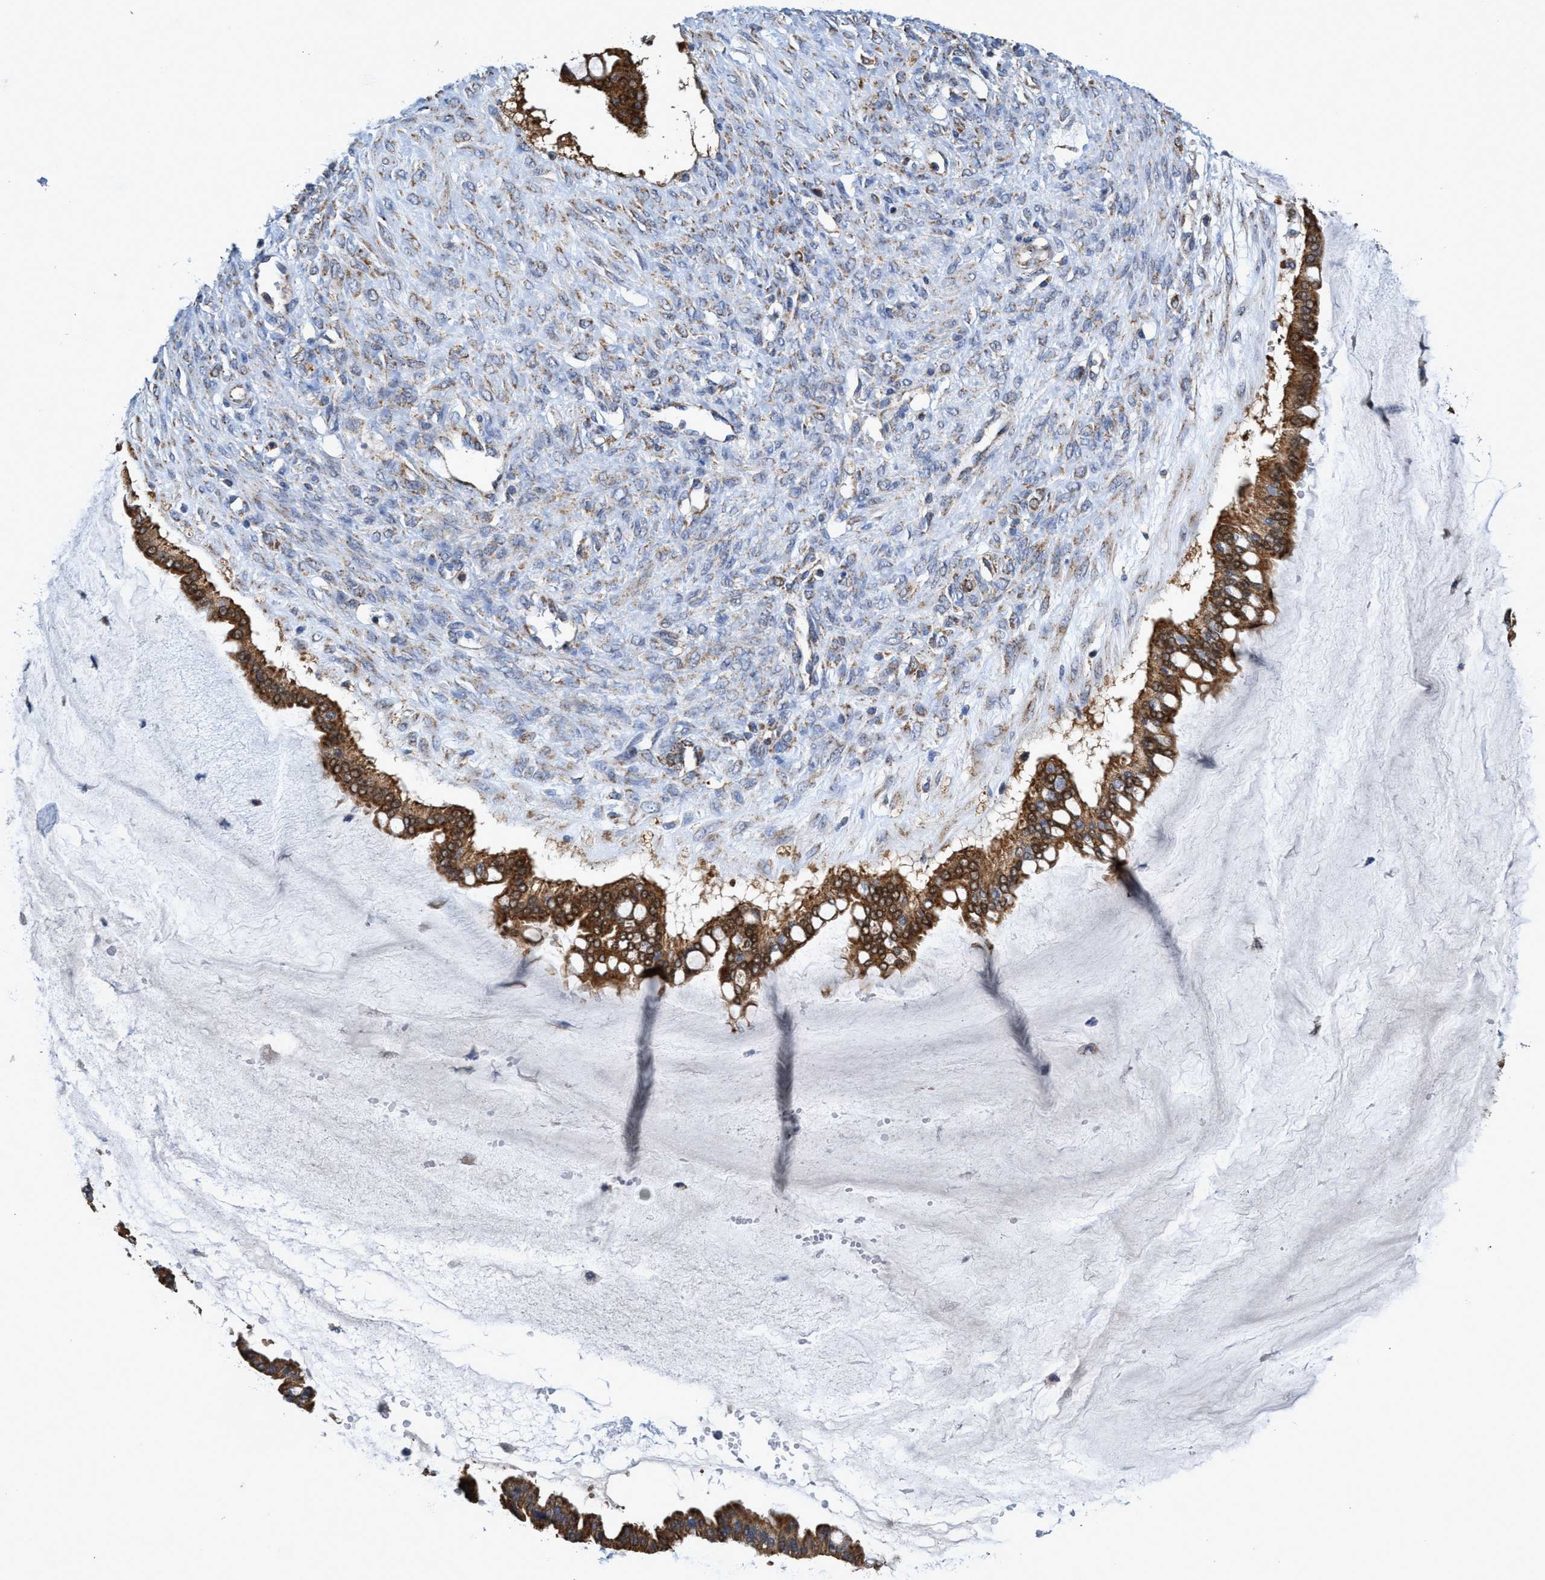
{"staining": {"intensity": "strong", "quantity": ">75%", "location": "cytoplasmic/membranous"}, "tissue": "ovarian cancer", "cell_type": "Tumor cells", "image_type": "cancer", "snomed": [{"axis": "morphology", "description": "Cystadenocarcinoma, mucinous, NOS"}, {"axis": "topography", "description": "Ovary"}], "caption": "There is high levels of strong cytoplasmic/membranous expression in tumor cells of ovarian cancer, as demonstrated by immunohistochemical staining (brown color).", "gene": "CRYZ", "patient": {"sex": "female", "age": 73}}